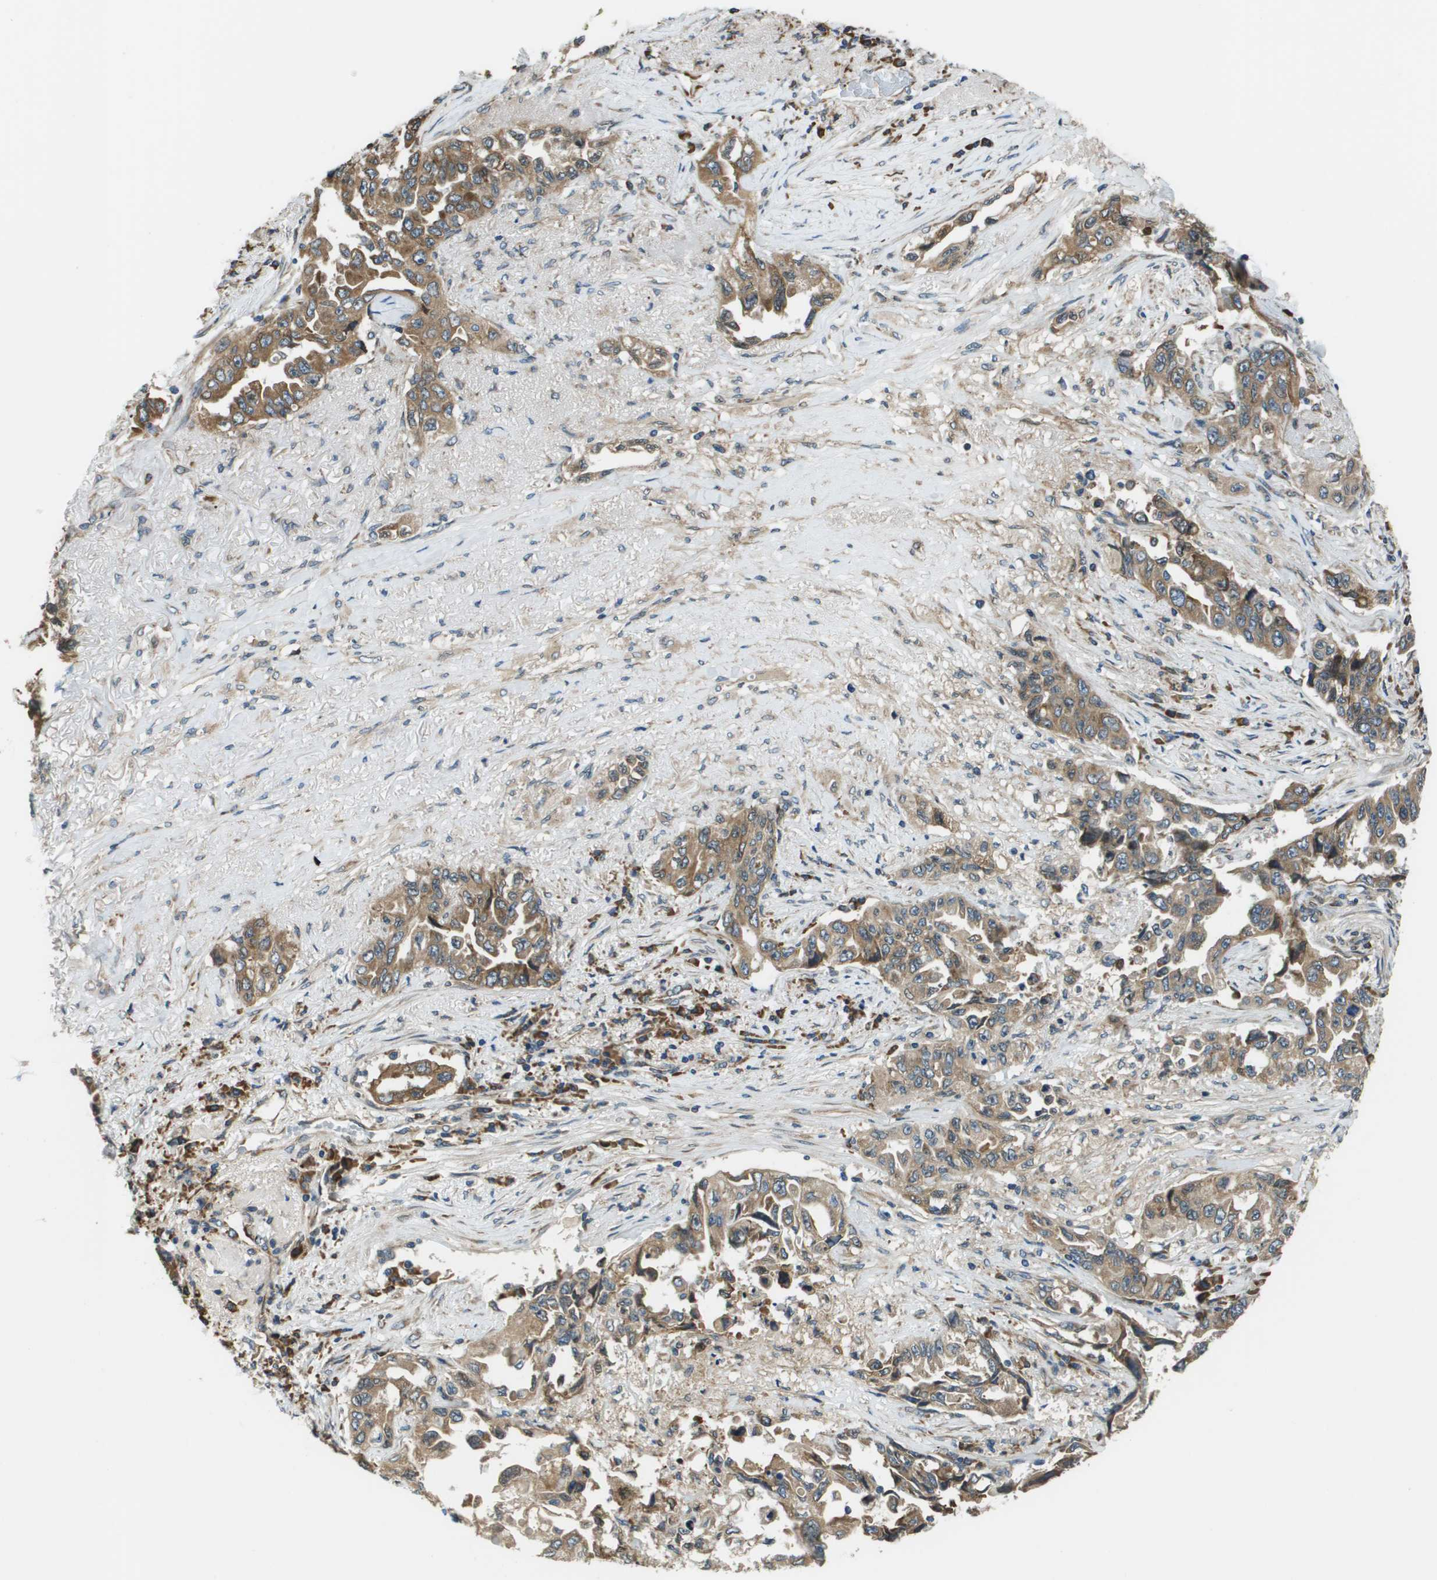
{"staining": {"intensity": "moderate", "quantity": ">75%", "location": "cytoplasmic/membranous"}, "tissue": "lung cancer", "cell_type": "Tumor cells", "image_type": "cancer", "snomed": [{"axis": "morphology", "description": "Adenocarcinoma, NOS"}, {"axis": "topography", "description": "Lung"}], "caption": "A high-resolution image shows IHC staining of adenocarcinoma (lung), which shows moderate cytoplasmic/membranous staining in about >75% of tumor cells. The staining was performed using DAB (3,3'-diaminobenzidine), with brown indicating positive protein expression. Nuclei are stained blue with hematoxylin.", "gene": "SEC62", "patient": {"sex": "female", "age": 51}}